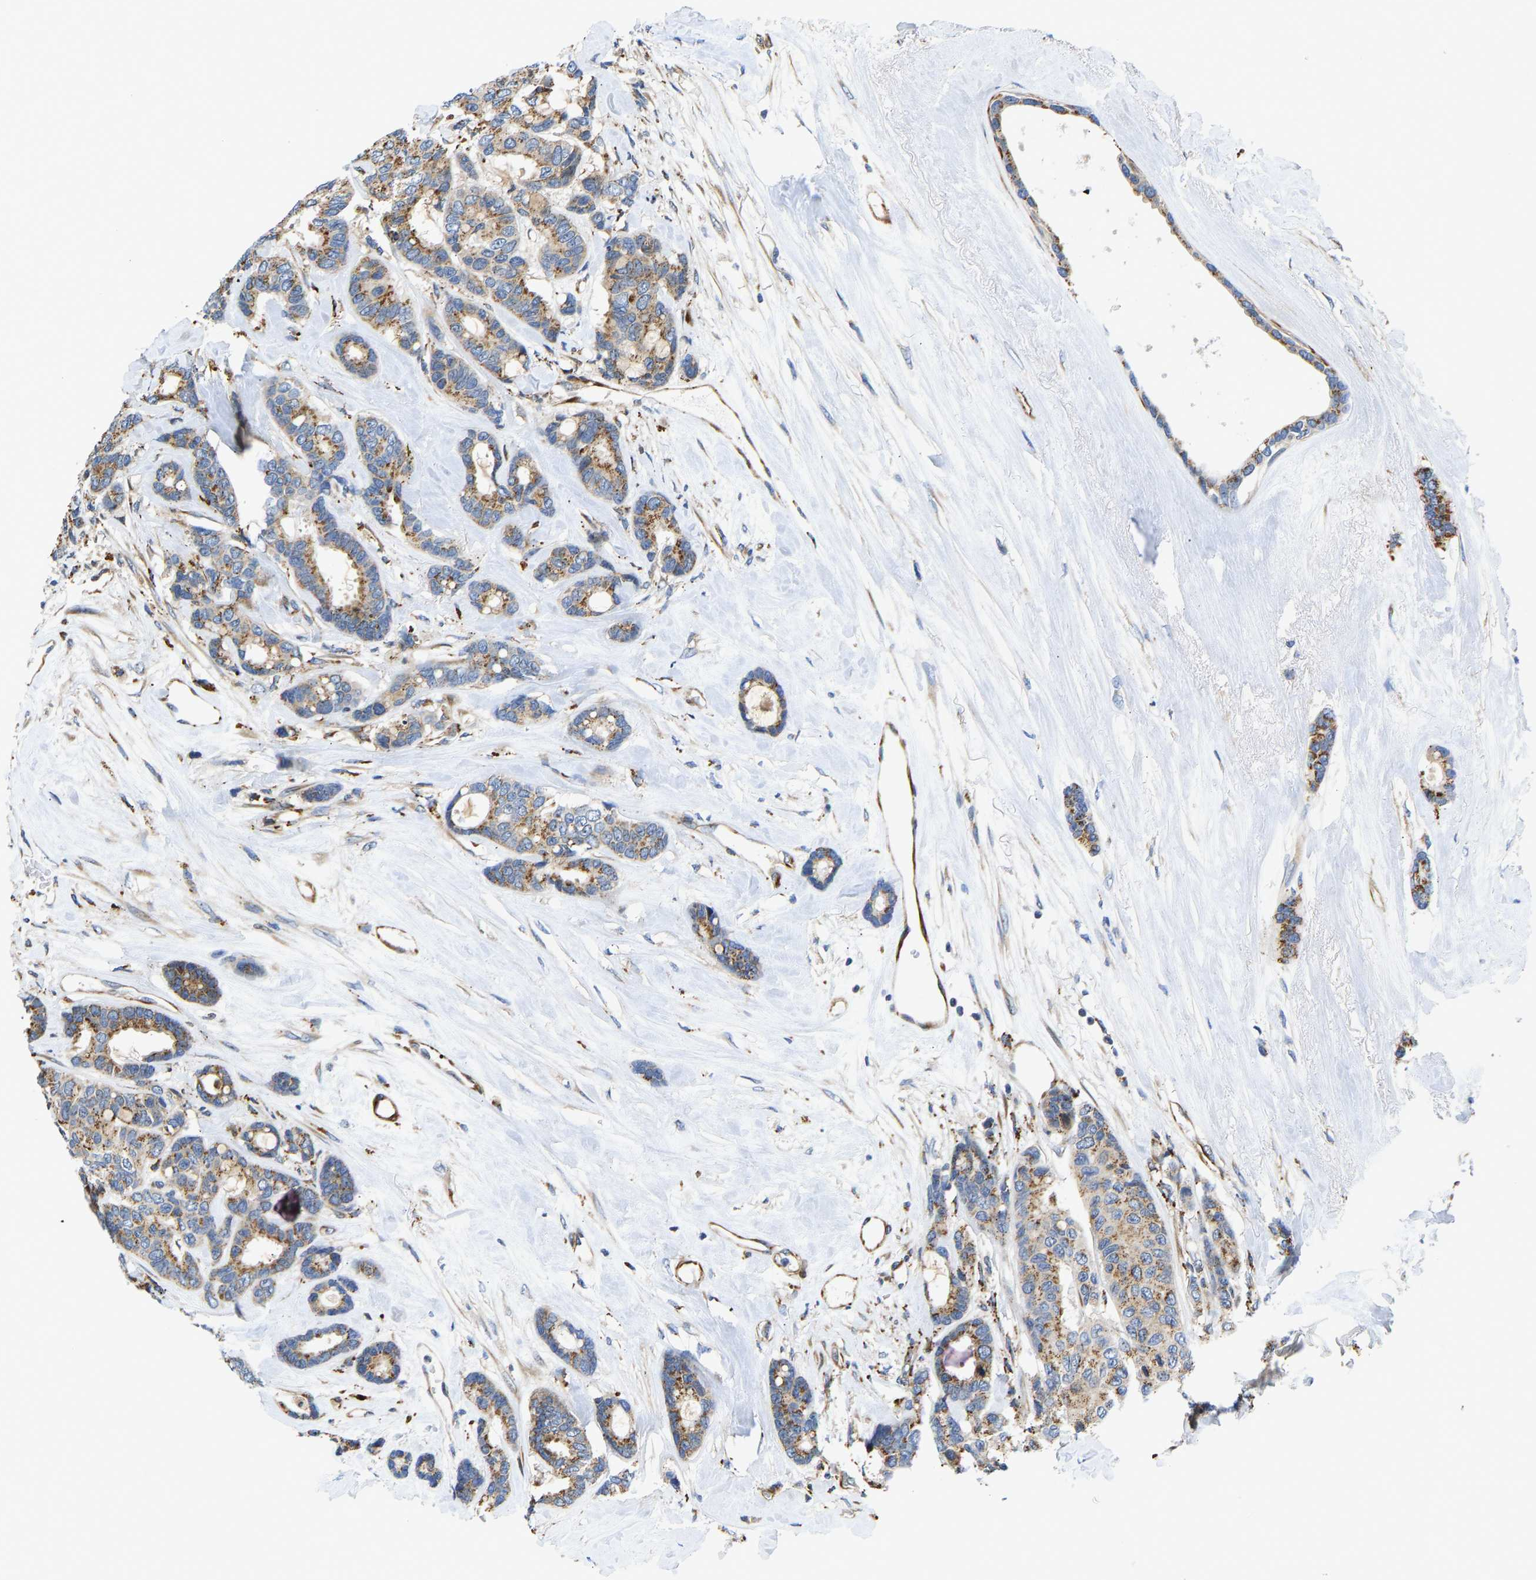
{"staining": {"intensity": "moderate", "quantity": ">75%", "location": "cytoplasmic/membranous"}, "tissue": "breast cancer", "cell_type": "Tumor cells", "image_type": "cancer", "snomed": [{"axis": "morphology", "description": "Duct carcinoma"}, {"axis": "topography", "description": "Breast"}], "caption": "This is a photomicrograph of immunohistochemistry (IHC) staining of breast cancer (infiltrating ductal carcinoma), which shows moderate expression in the cytoplasmic/membranous of tumor cells.", "gene": "RESF1", "patient": {"sex": "female", "age": 87}}